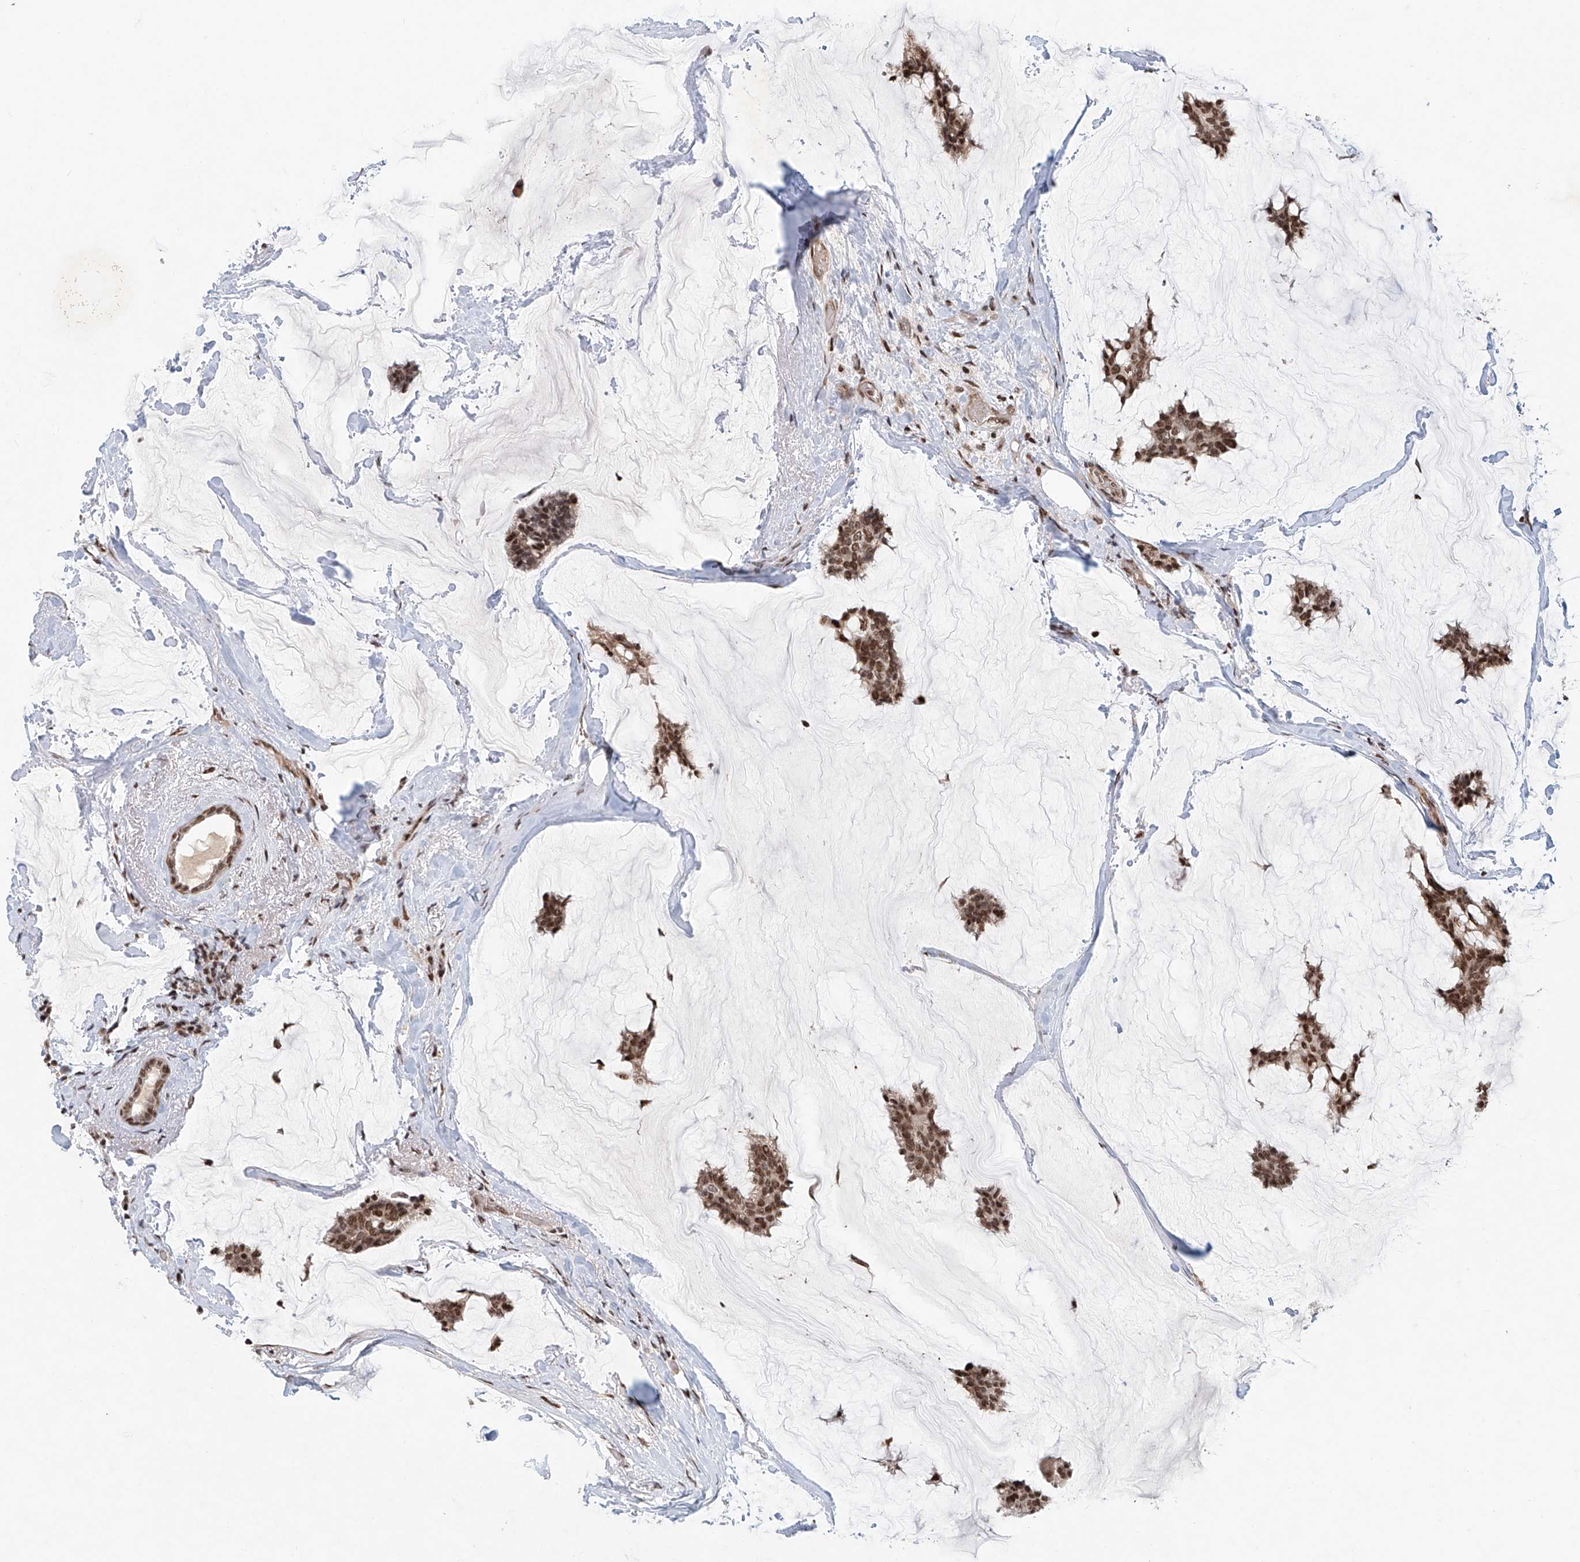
{"staining": {"intensity": "strong", "quantity": ">75%", "location": "cytoplasmic/membranous,nuclear"}, "tissue": "breast cancer", "cell_type": "Tumor cells", "image_type": "cancer", "snomed": [{"axis": "morphology", "description": "Duct carcinoma"}, {"axis": "topography", "description": "Breast"}], "caption": "Immunohistochemical staining of breast invasive ductal carcinoma demonstrates high levels of strong cytoplasmic/membranous and nuclear protein expression in approximately >75% of tumor cells.", "gene": "ZNF470", "patient": {"sex": "female", "age": 93}}